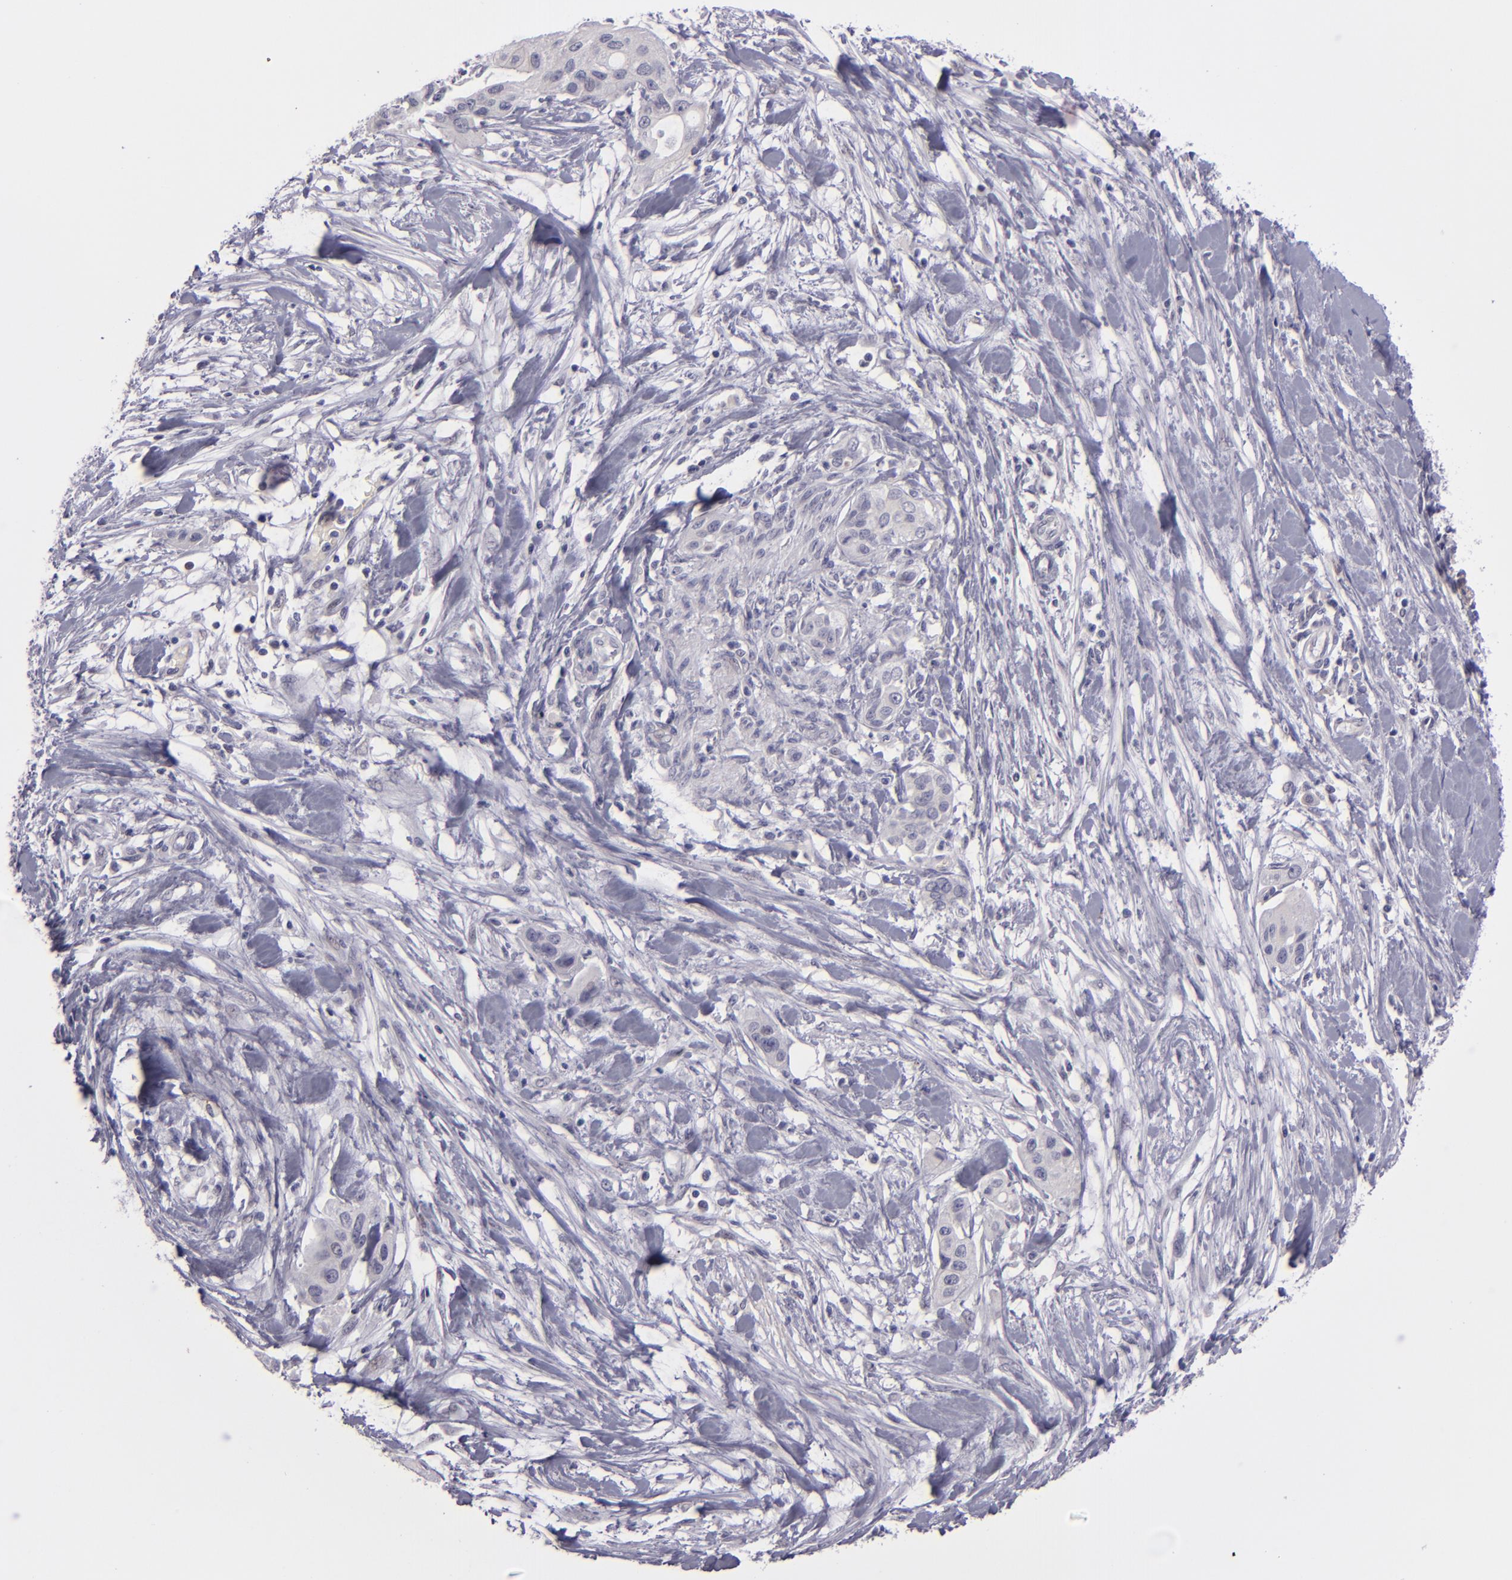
{"staining": {"intensity": "negative", "quantity": "none", "location": "none"}, "tissue": "pancreatic cancer", "cell_type": "Tumor cells", "image_type": "cancer", "snomed": [{"axis": "morphology", "description": "Adenocarcinoma, NOS"}, {"axis": "topography", "description": "Pancreas"}], "caption": "Tumor cells are negative for brown protein staining in pancreatic cancer.", "gene": "SNCB", "patient": {"sex": "female", "age": 60}}